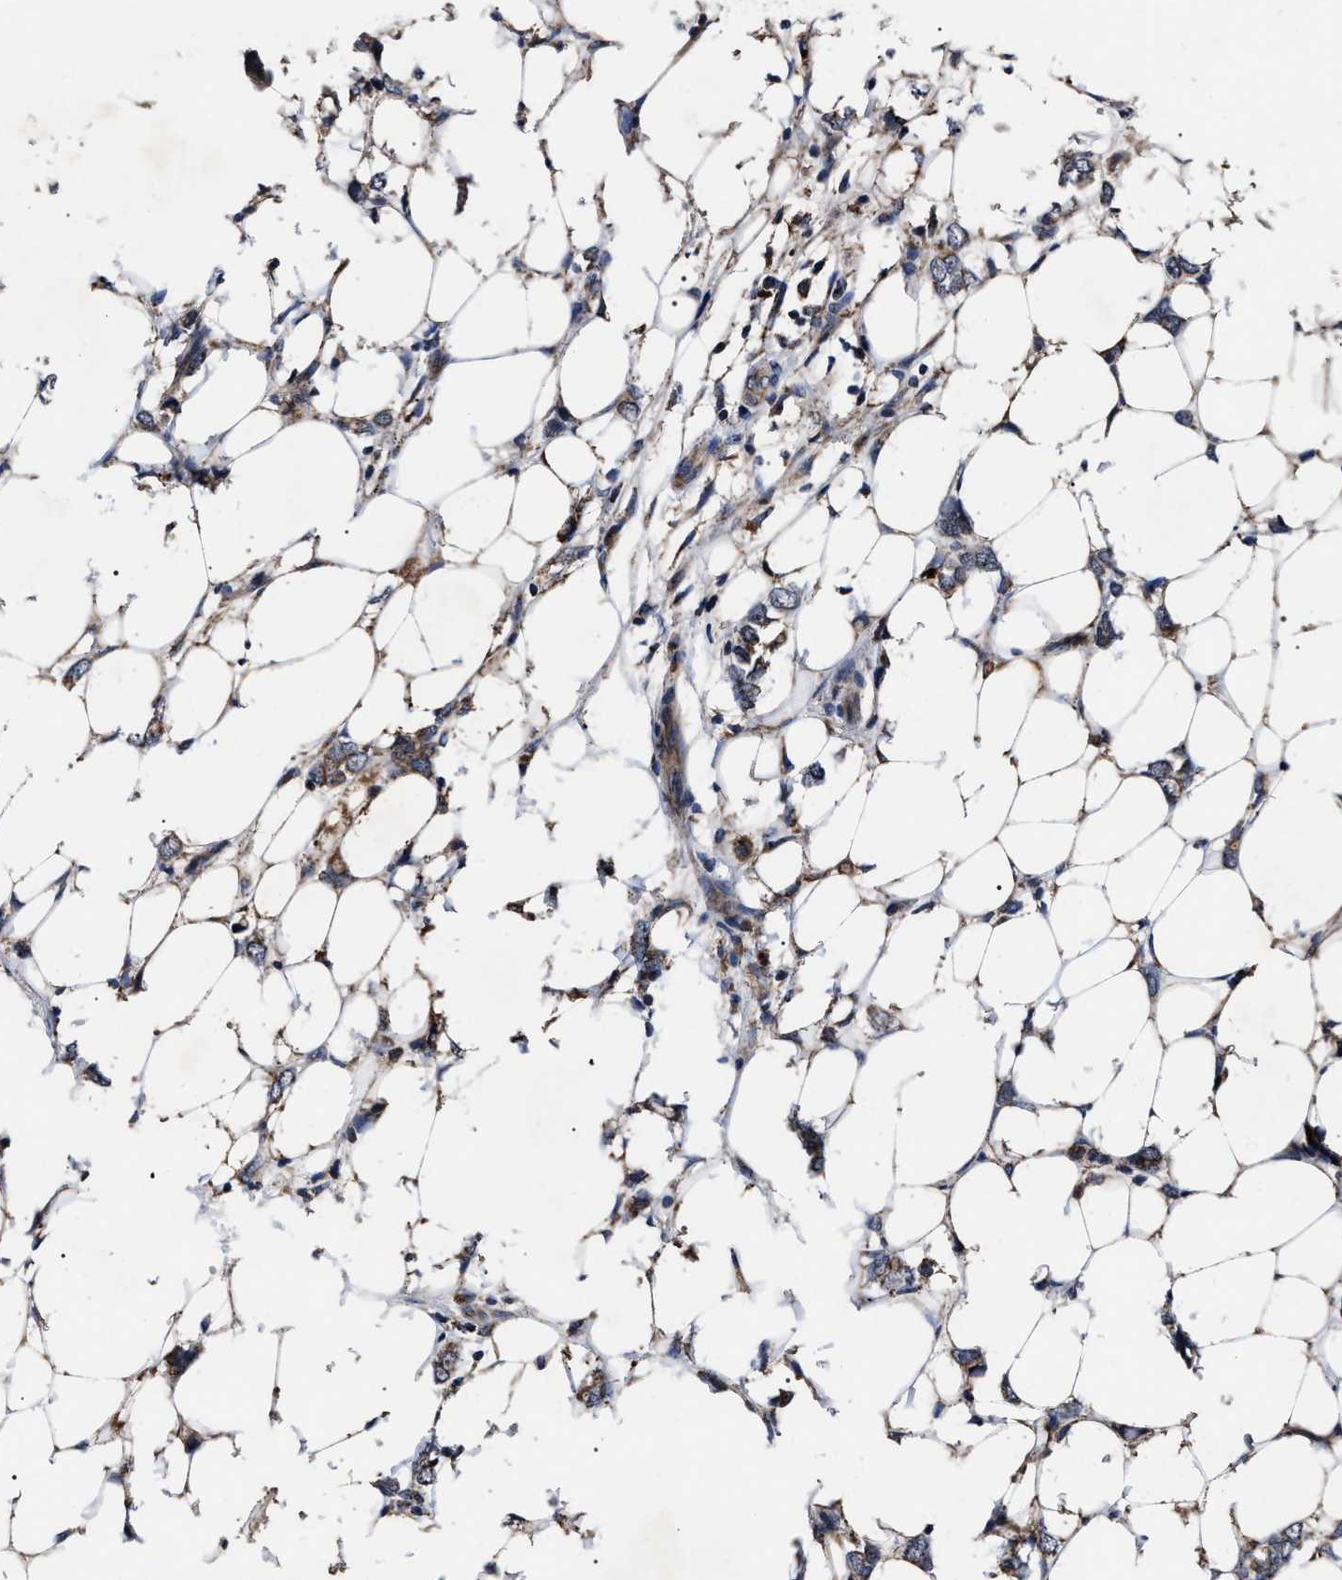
{"staining": {"intensity": "moderate", "quantity": ">75%", "location": "cytoplasmic/membranous"}, "tissue": "breast cancer", "cell_type": "Tumor cells", "image_type": "cancer", "snomed": [{"axis": "morphology", "description": "Normal tissue, NOS"}, {"axis": "morphology", "description": "Lobular carcinoma"}, {"axis": "topography", "description": "Breast"}], "caption": "Immunohistochemical staining of human breast lobular carcinoma displays medium levels of moderate cytoplasmic/membranous staining in about >75% of tumor cells.", "gene": "MACC1", "patient": {"sex": "female", "age": 47}}